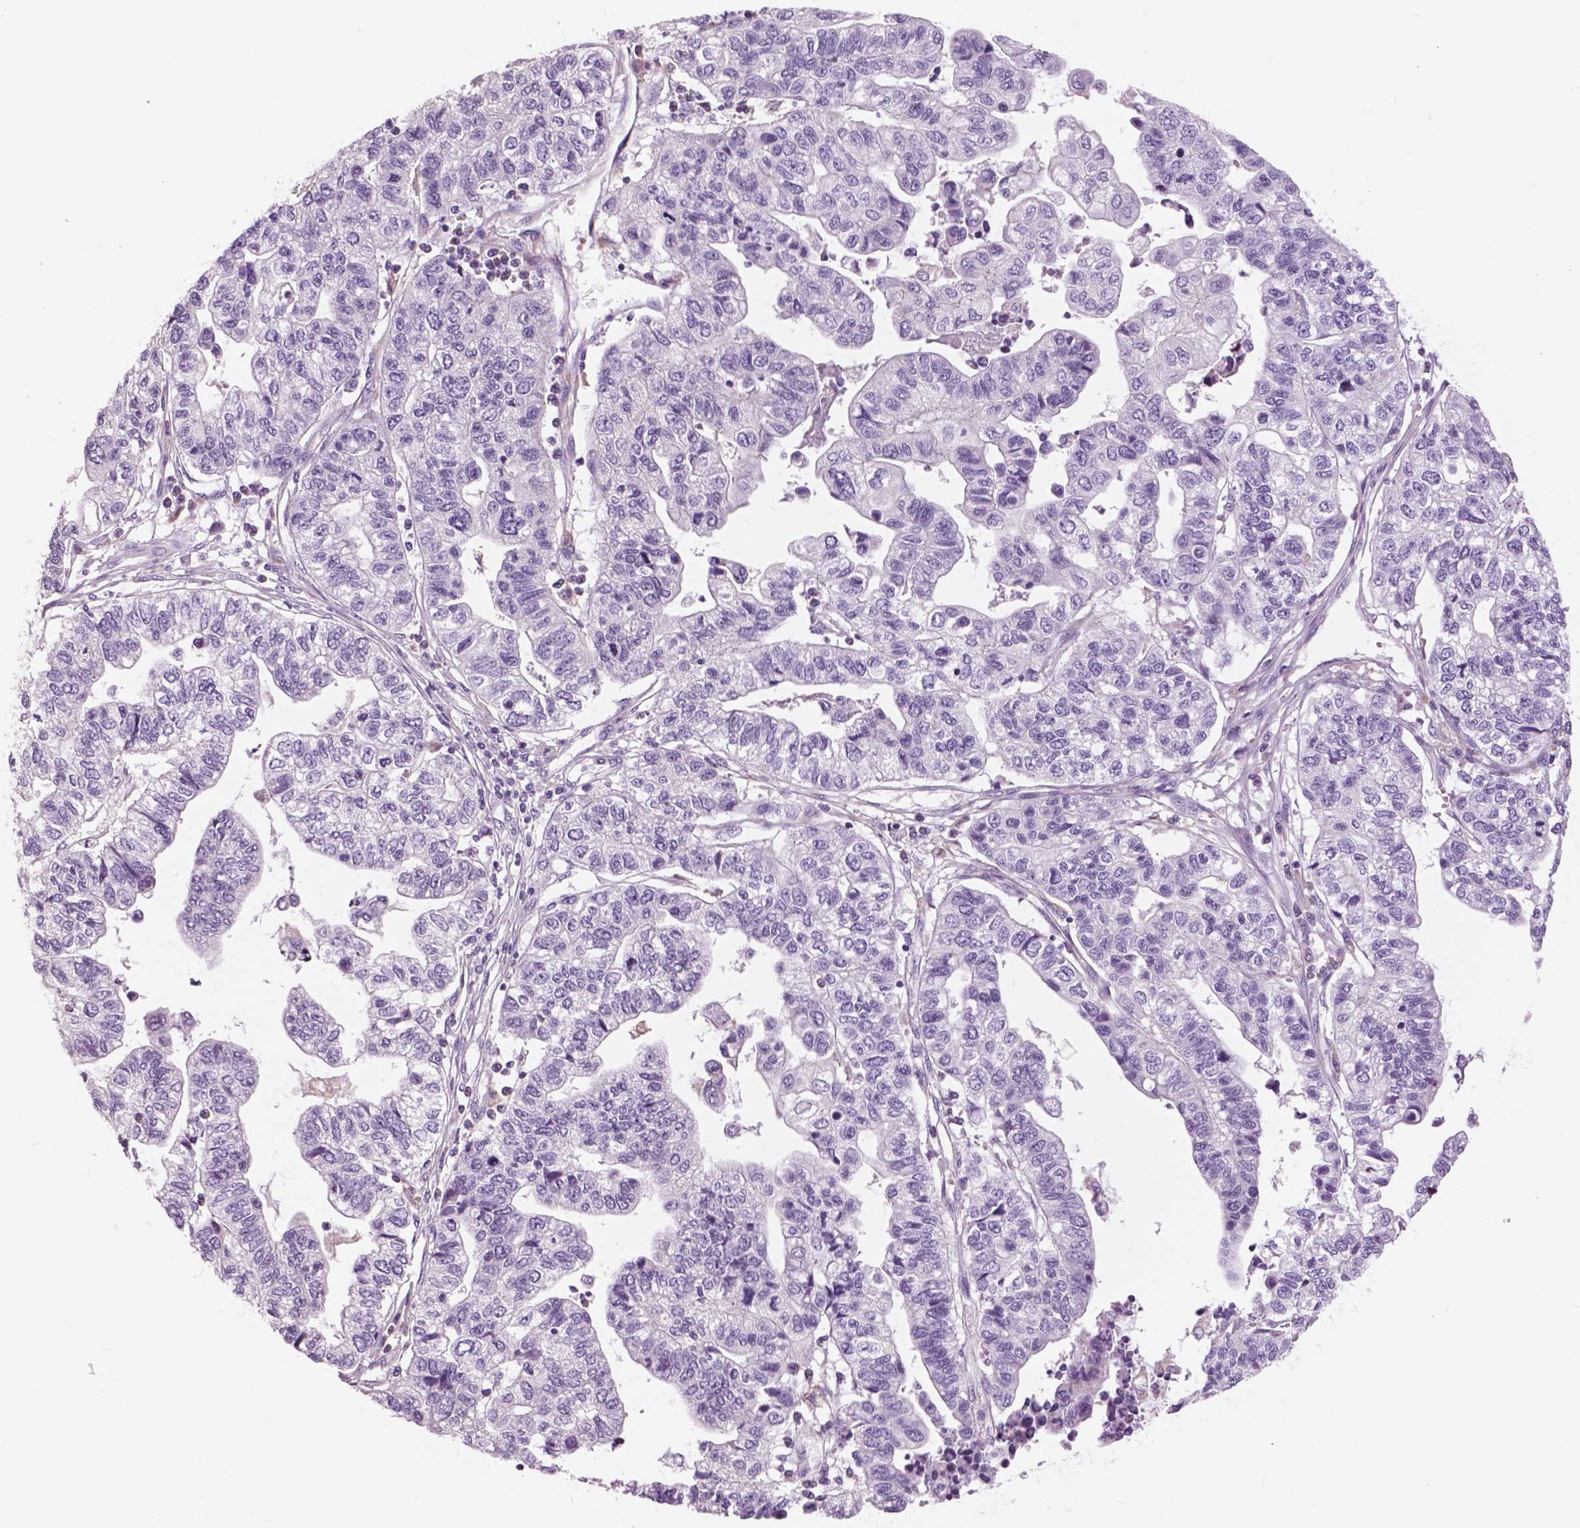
{"staining": {"intensity": "negative", "quantity": "none", "location": "none"}, "tissue": "stomach cancer", "cell_type": "Tumor cells", "image_type": "cancer", "snomed": [{"axis": "morphology", "description": "Adenocarcinoma, NOS"}, {"axis": "topography", "description": "Stomach, upper"}], "caption": "Tumor cells are negative for brown protein staining in stomach cancer (adenocarcinoma).", "gene": "SERPINI1", "patient": {"sex": "female", "age": 67}}